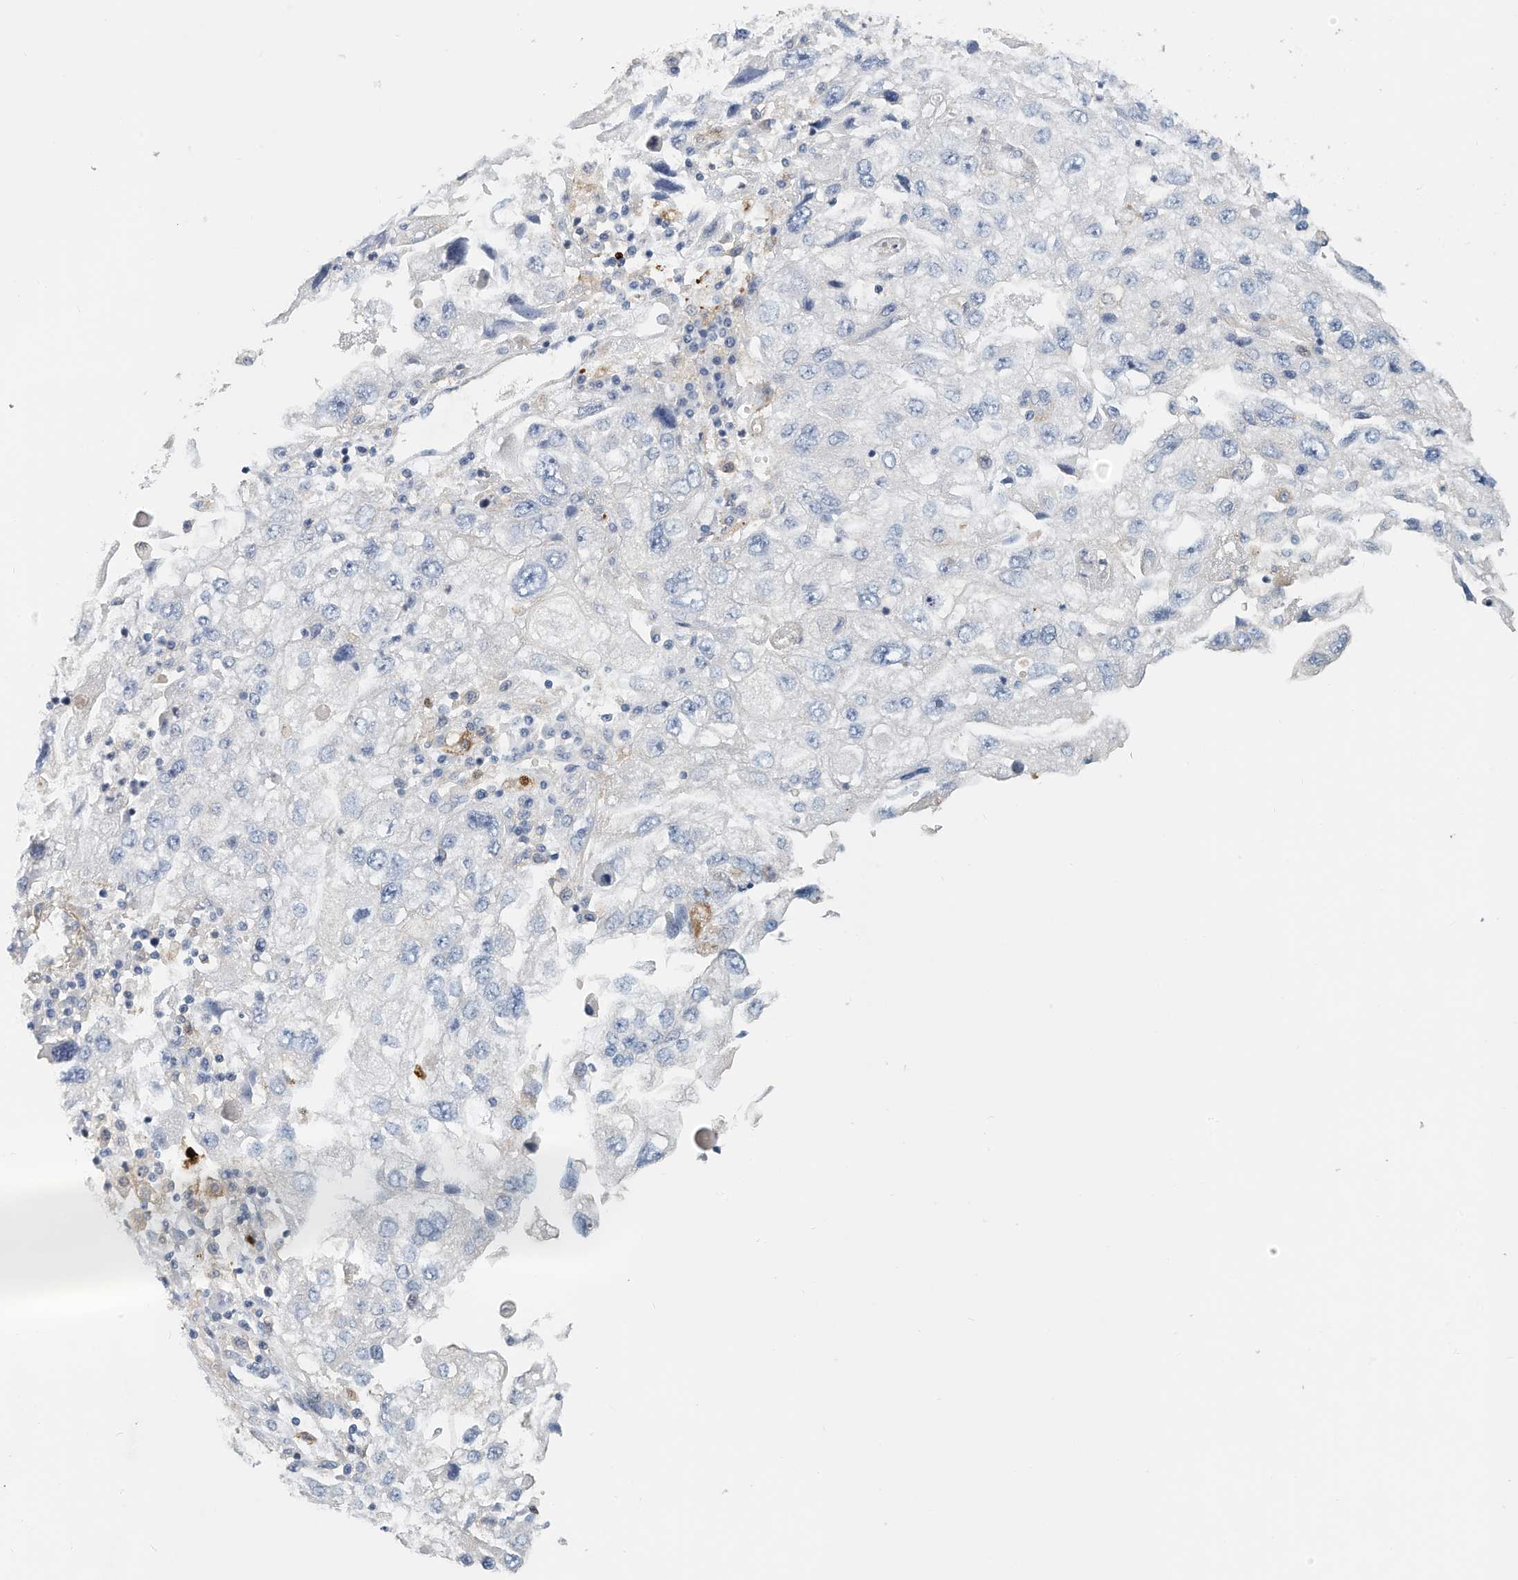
{"staining": {"intensity": "negative", "quantity": "none", "location": "none"}, "tissue": "endometrial cancer", "cell_type": "Tumor cells", "image_type": "cancer", "snomed": [{"axis": "morphology", "description": "Adenocarcinoma, NOS"}, {"axis": "topography", "description": "Endometrium"}], "caption": "An image of human endometrial cancer (adenocarcinoma) is negative for staining in tumor cells.", "gene": "MICAL1", "patient": {"sex": "female", "age": 49}}